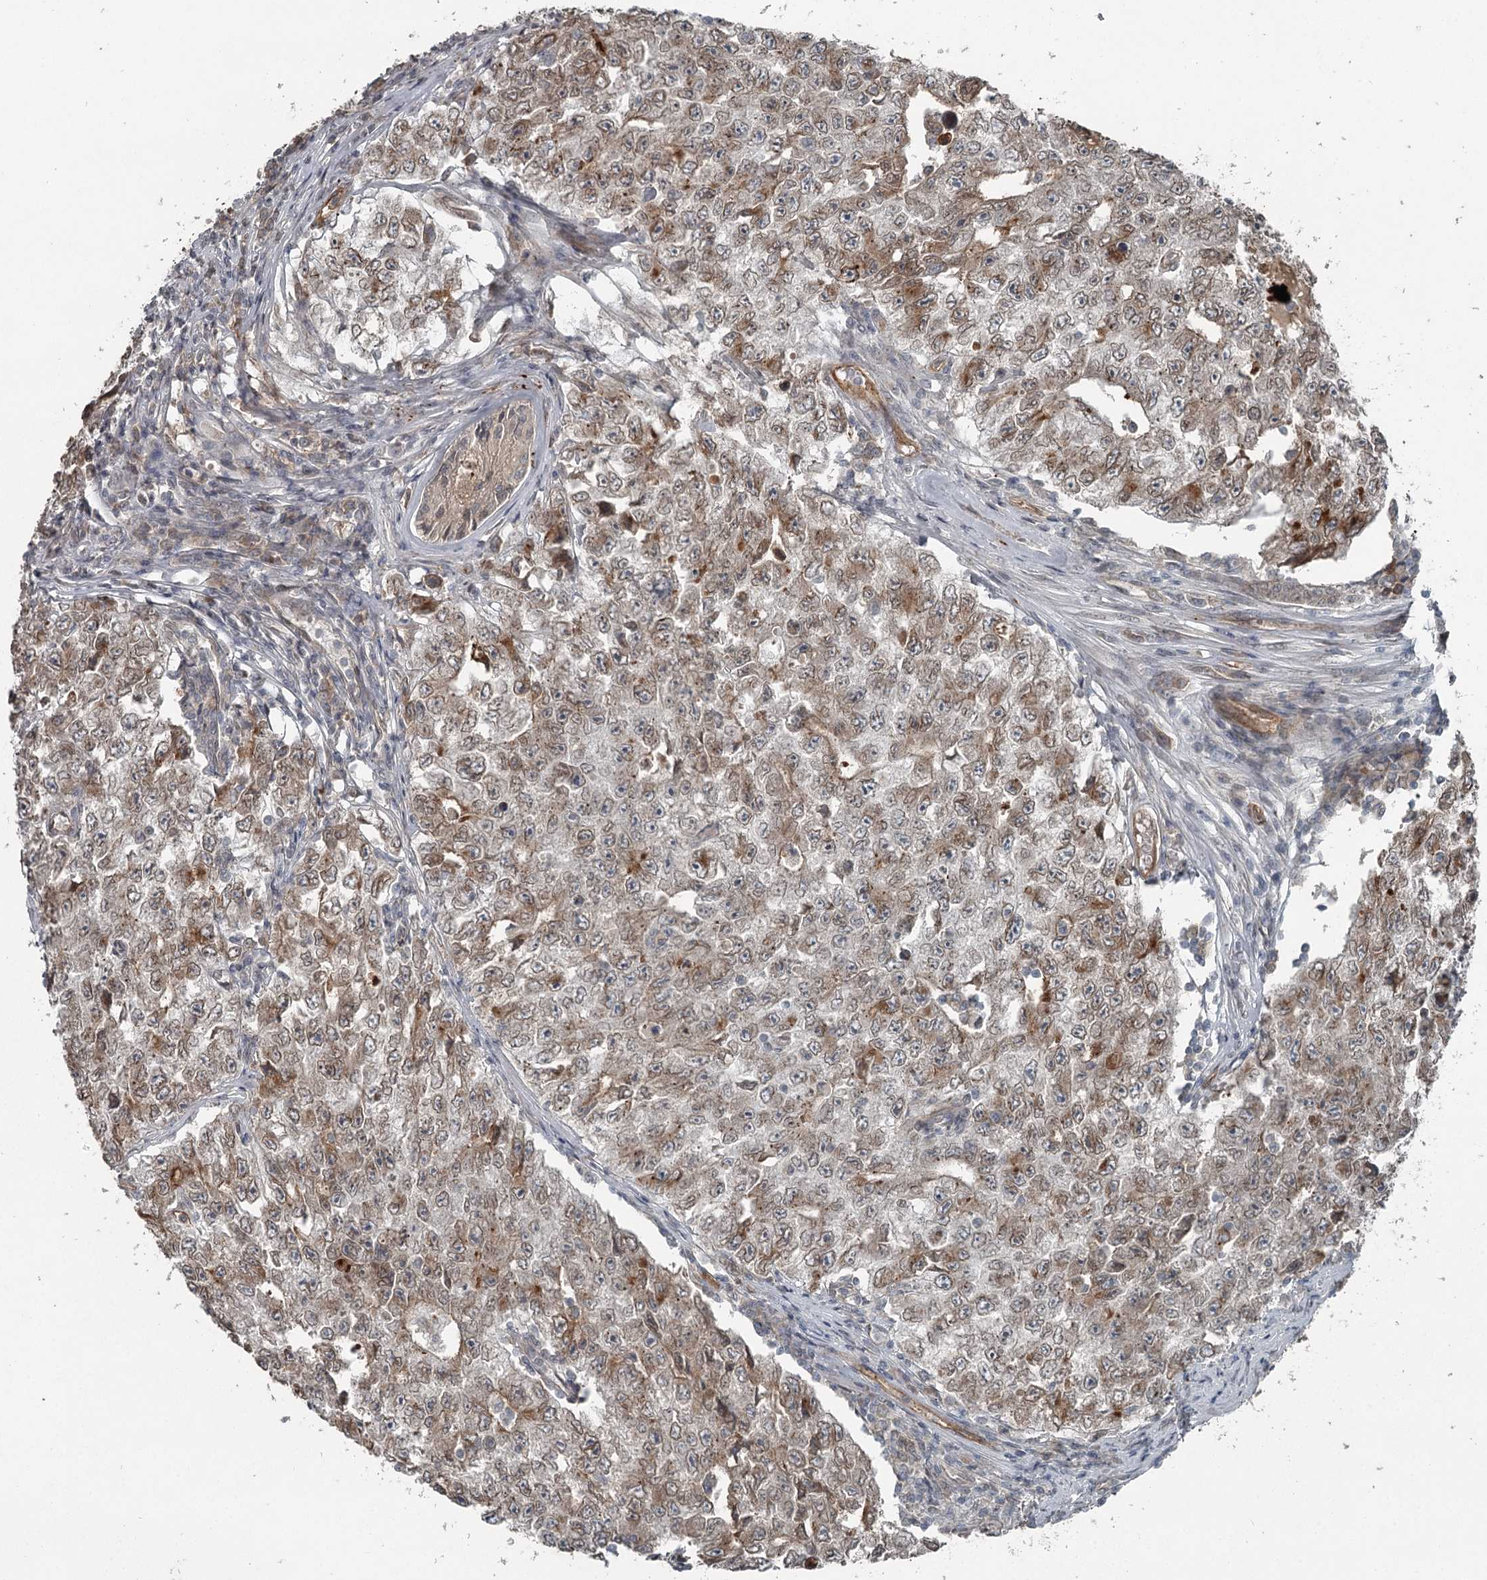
{"staining": {"intensity": "weak", "quantity": ">75%", "location": "cytoplasmic/membranous"}, "tissue": "testis cancer", "cell_type": "Tumor cells", "image_type": "cancer", "snomed": [{"axis": "morphology", "description": "Carcinoma, Embryonal, NOS"}, {"axis": "topography", "description": "Testis"}], "caption": "About >75% of tumor cells in human embryonal carcinoma (testis) reveal weak cytoplasmic/membranous protein expression as visualized by brown immunohistochemical staining.", "gene": "SLC39A8", "patient": {"sex": "male", "age": 17}}